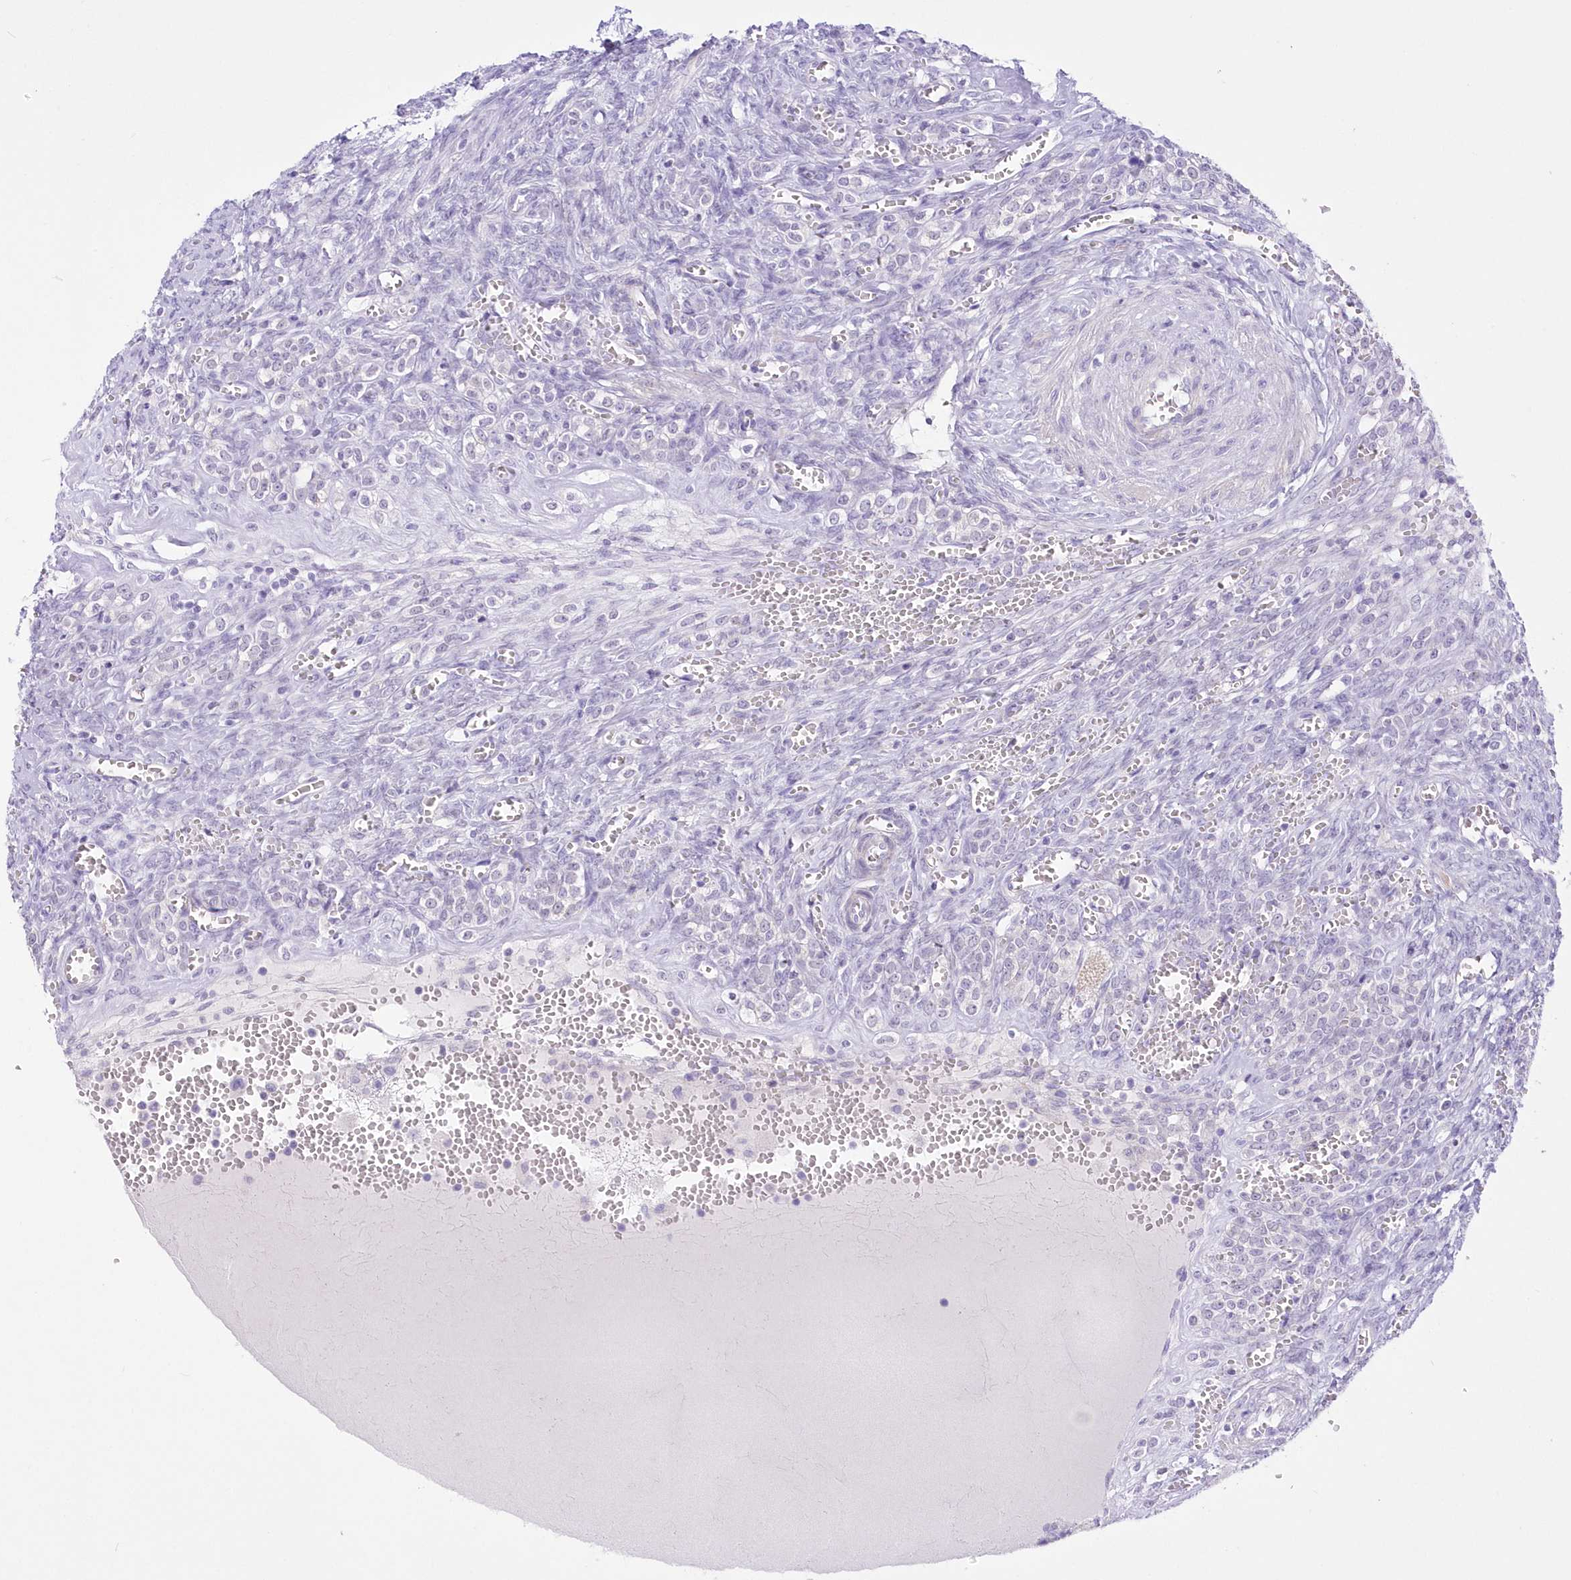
{"staining": {"intensity": "negative", "quantity": "none", "location": "none"}, "tissue": "ovary", "cell_type": "Ovarian stroma cells", "image_type": "normal", "snomed": [{"axis": "morphology", "description": "Normal tissue, NOS"}, {"axis": "topography", "description": "Ovary"}], "caption": "Normal ovary was stained to show a protein in brown. There is no significant positivity in ovarian stroma cells. Brightfield microscopy of immunohistochemistry stained with DAB (brown) and hematoxylin (blue), captured at high magnification.", "gene": "FAM241B", "patient": {"sex": "female", "age": 41}}